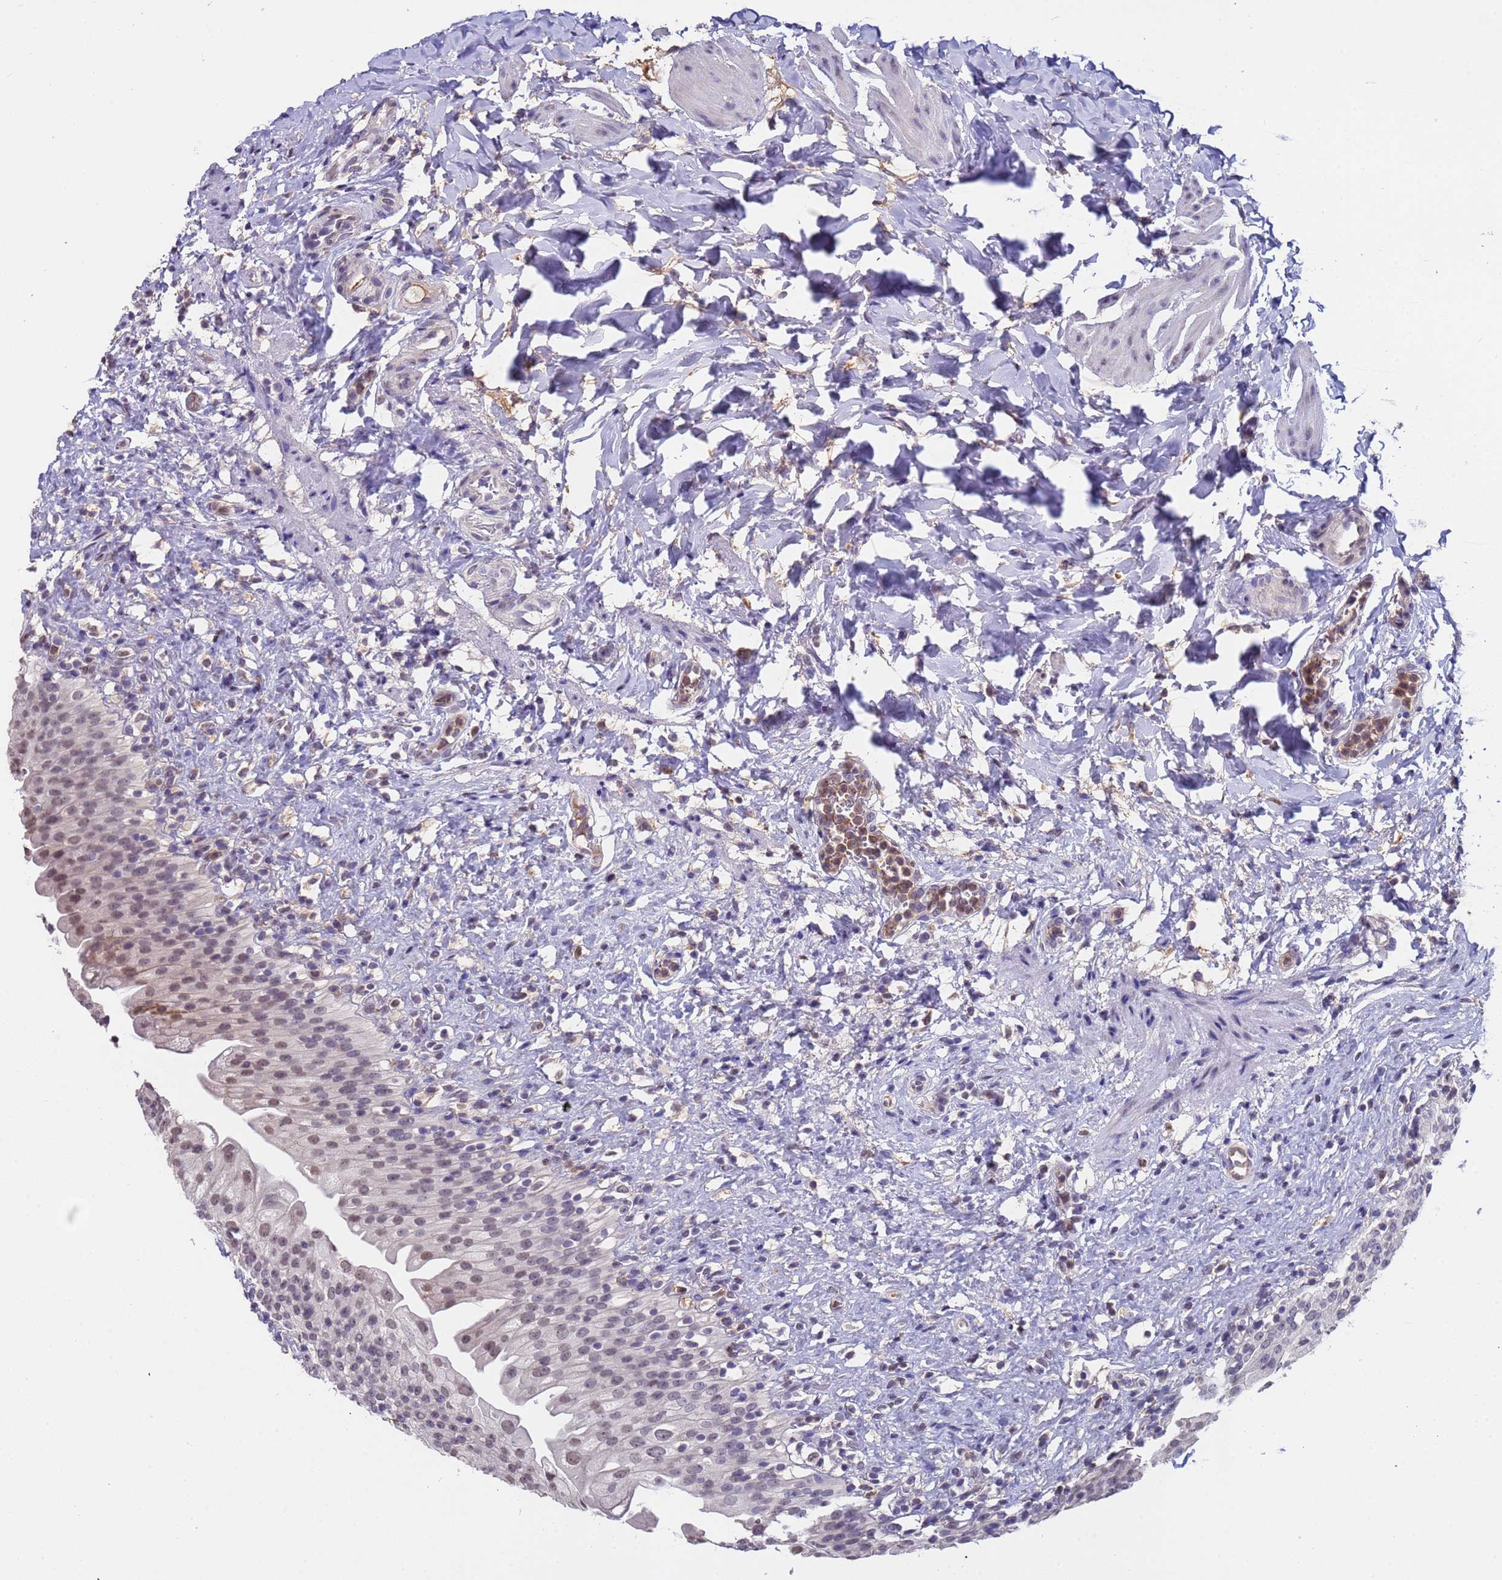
{"staining": {"intensity": "moderate", "quantity": "<25%", "location": "nuclear"}, "tissue": "urinary bladder", "cell_type": "Urothelial cells", "image_type": "normal", "snomed": [{"axis": "morphology", "description": "Normal tissue, NOS"}, {"axis": "topography", "description": "Urinary bladder"}], "caption": "Protein expression analysis of unremarkable human urinary bladder reveals moderate nuclear staining in approximately <25% of urothelial cells.", "gene": "ZNF248", "patient": {"sex": "female", "age": 27}}